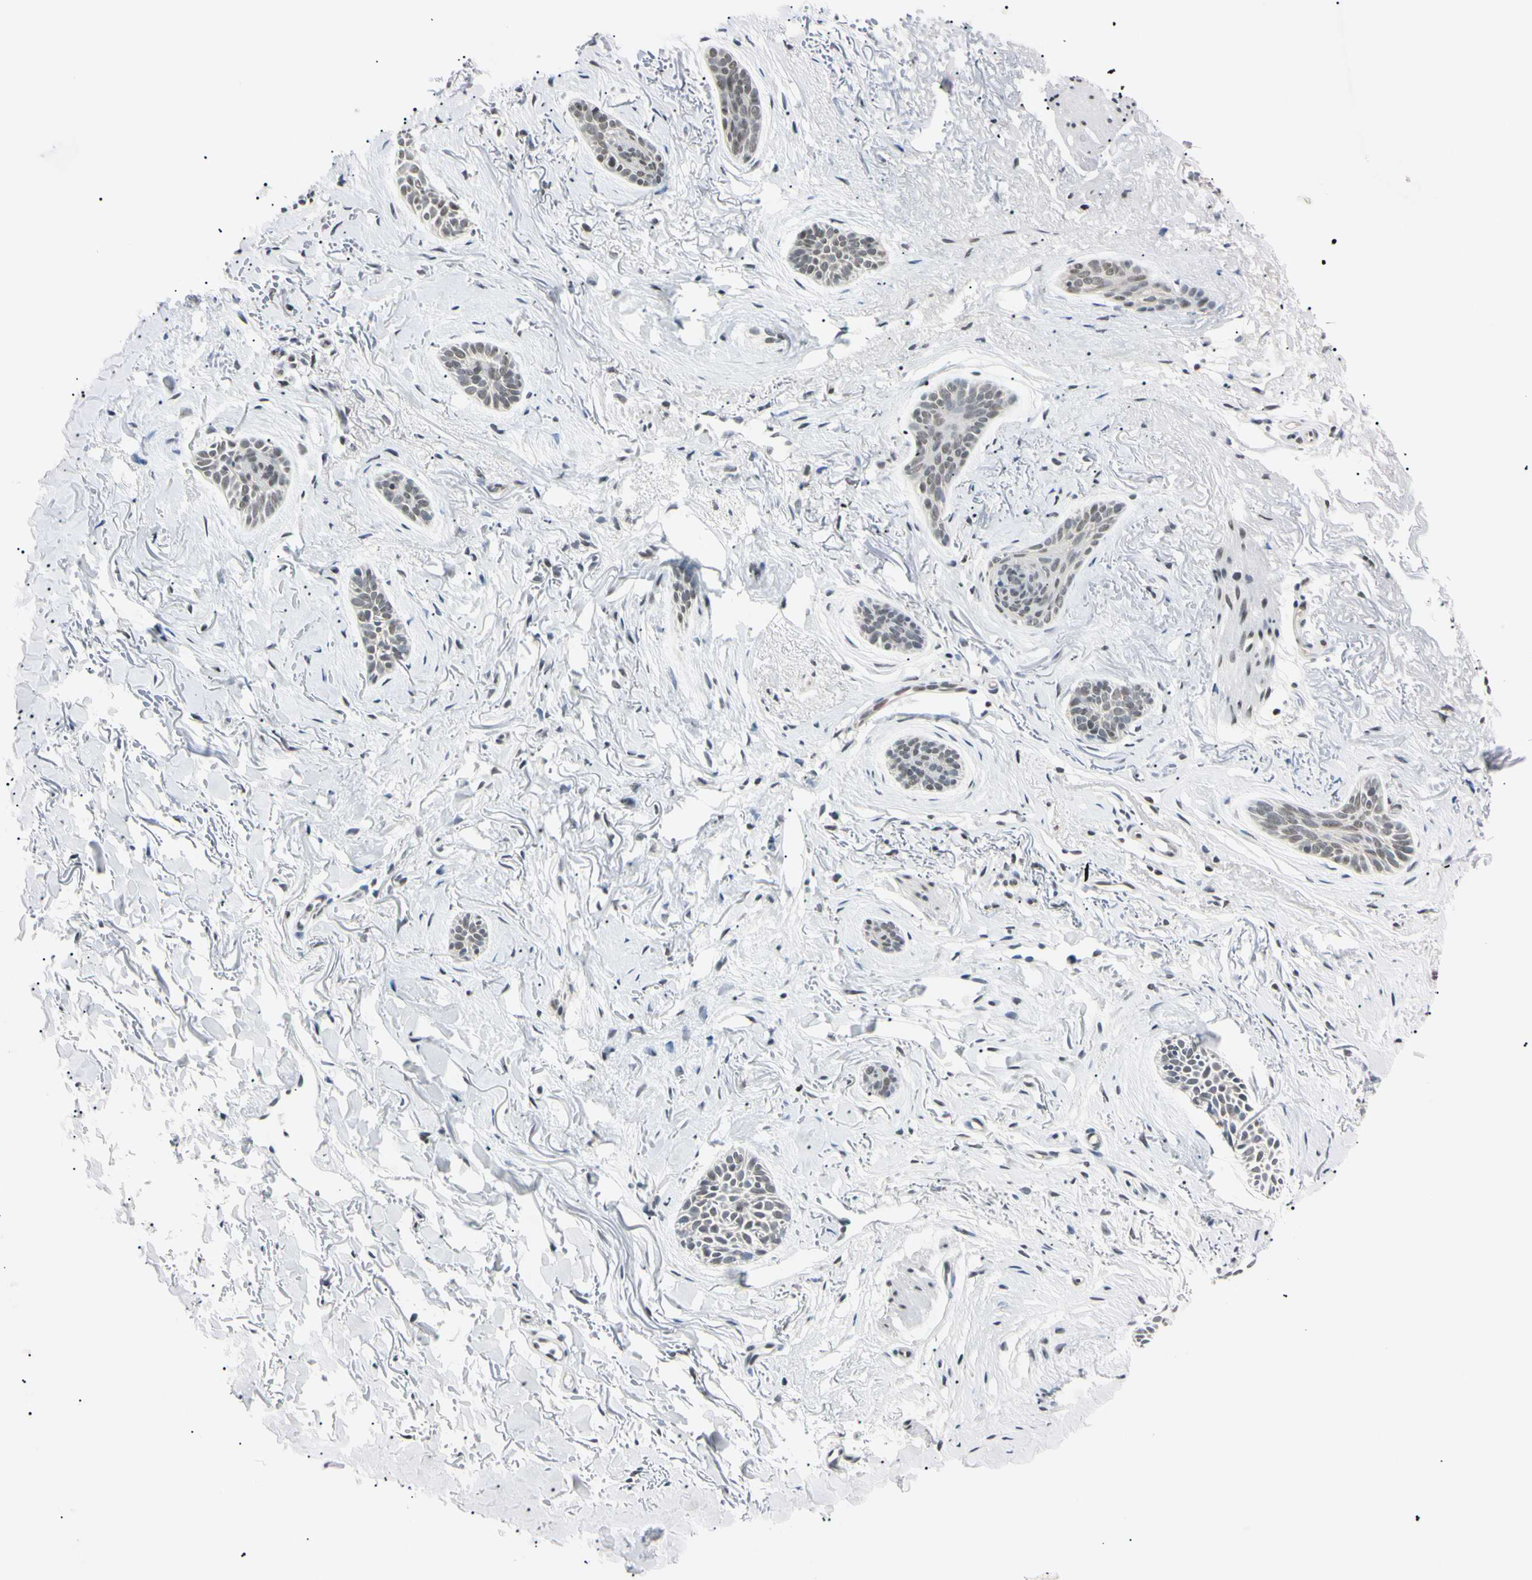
{"staining": {"intensity": "weak", "quantity": ">75%", "location": "nuclear"}, "tissue": "skin cancer", "cell_type": "Tumor cells", "image_type": "cancer", "snomed": [{"axis": "morphology", "description": "Basal cell carcinoma"}, {"axis": "topography", "description": "Skin"}], "caption": "Skin basal cell carcinoma stained with a brown dye reveals weak nuclear positive positivity in approximately >75% of tumor cells.", "gene": "C1orf174", "patient": {"sex": "female", "age": 84}}